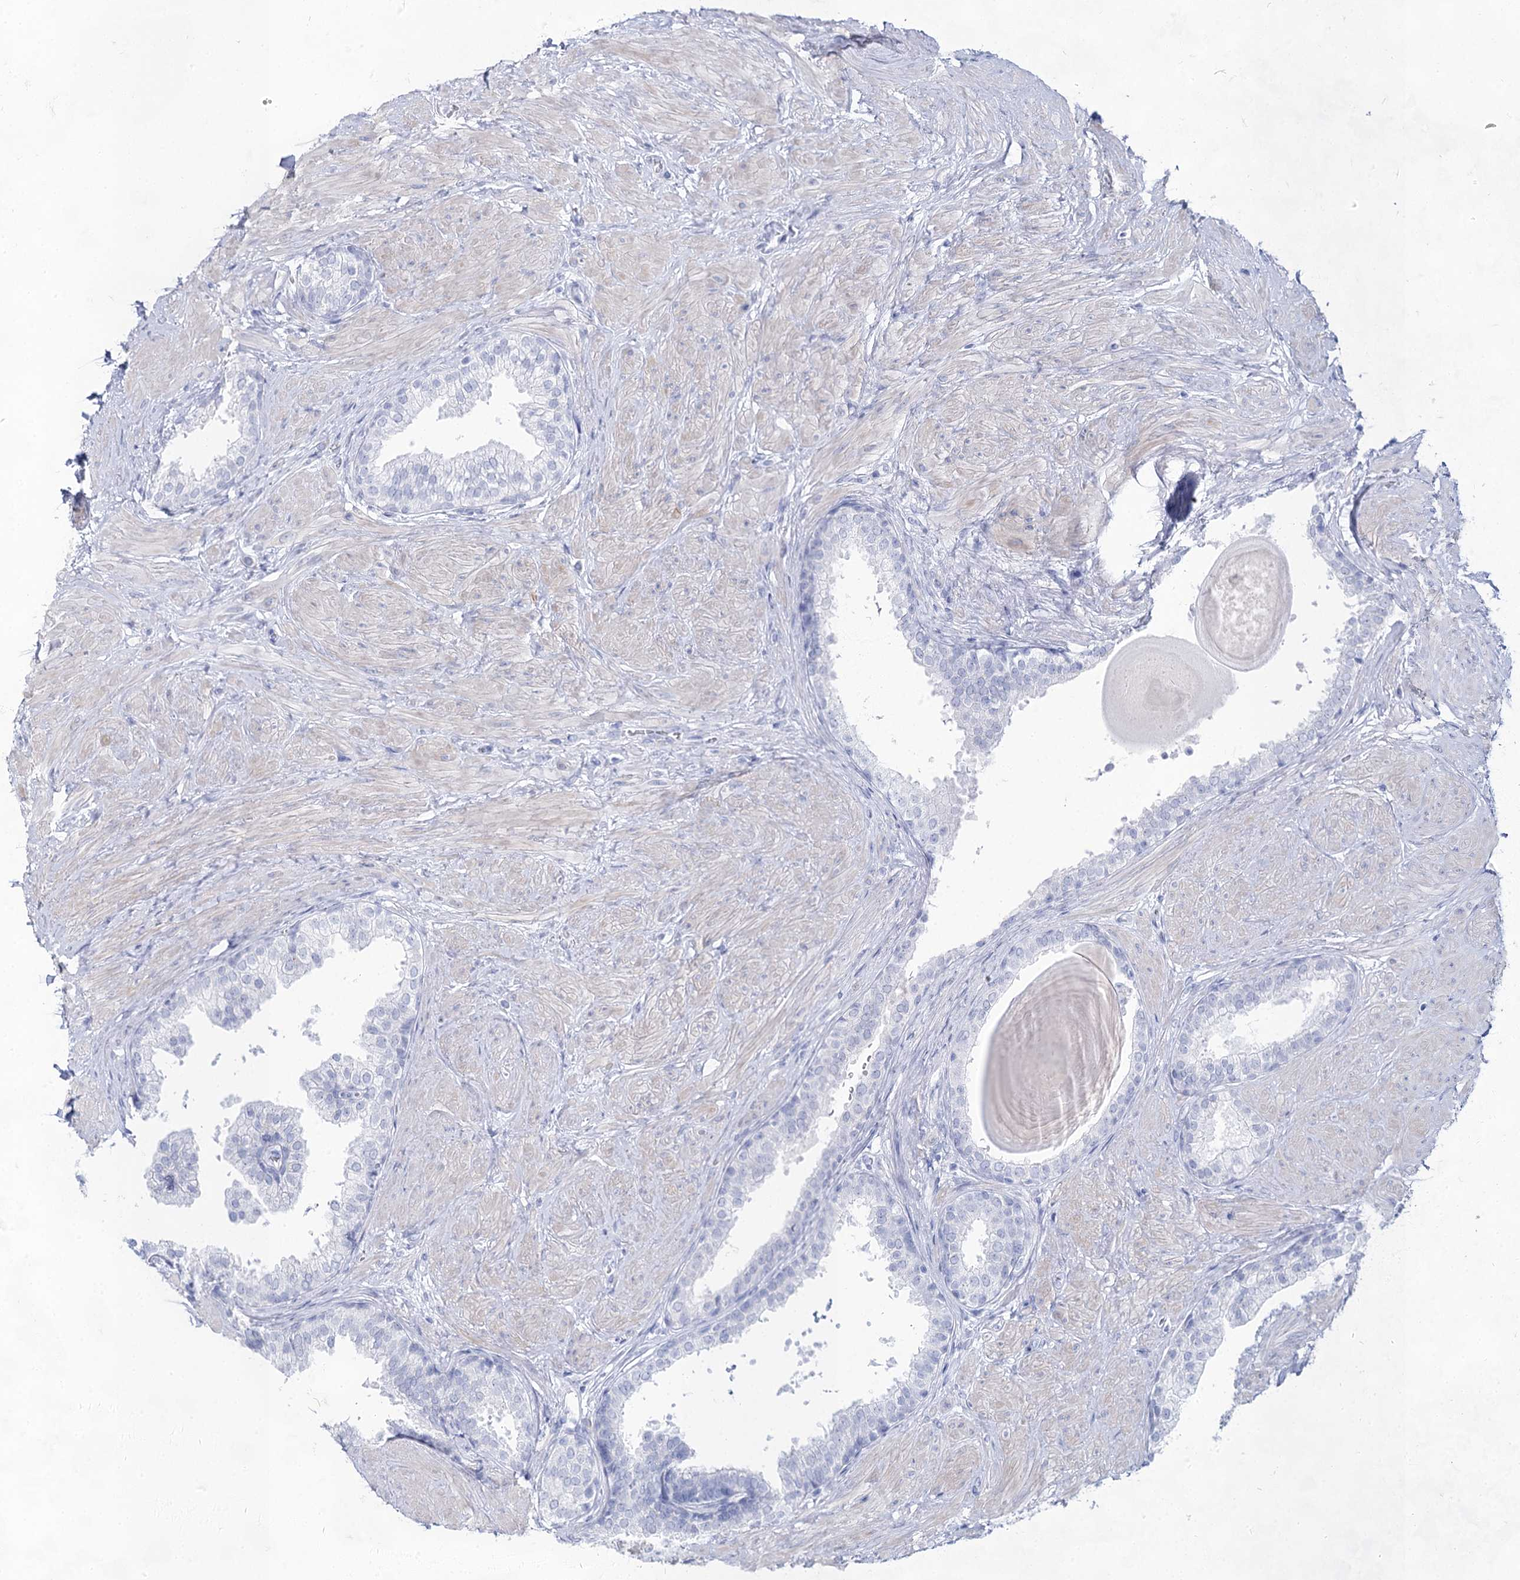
{"staining": {"intensity": "negative", "quantity": "none", "location": "none"}, "tissue": "prostate", "cell_type": "Glandular cells", "image_type": "normal", "snomed": [{"axis": "morphology", "description": "Normal tissue, NOS"}, {"axis": "topography", "description": "Prostate"}], "caption": "IHC micrograph of normal prostate stained for a protein (brown), which demonstrates no staining in glandular cells. (DAB (3,3'-diaminobenzidine) immunohistochemistry (IHC) visualized using brightfield microscopy, high magnification).", "gene": "ACRV1", "patient": {"sex": "male", "age": 48}}